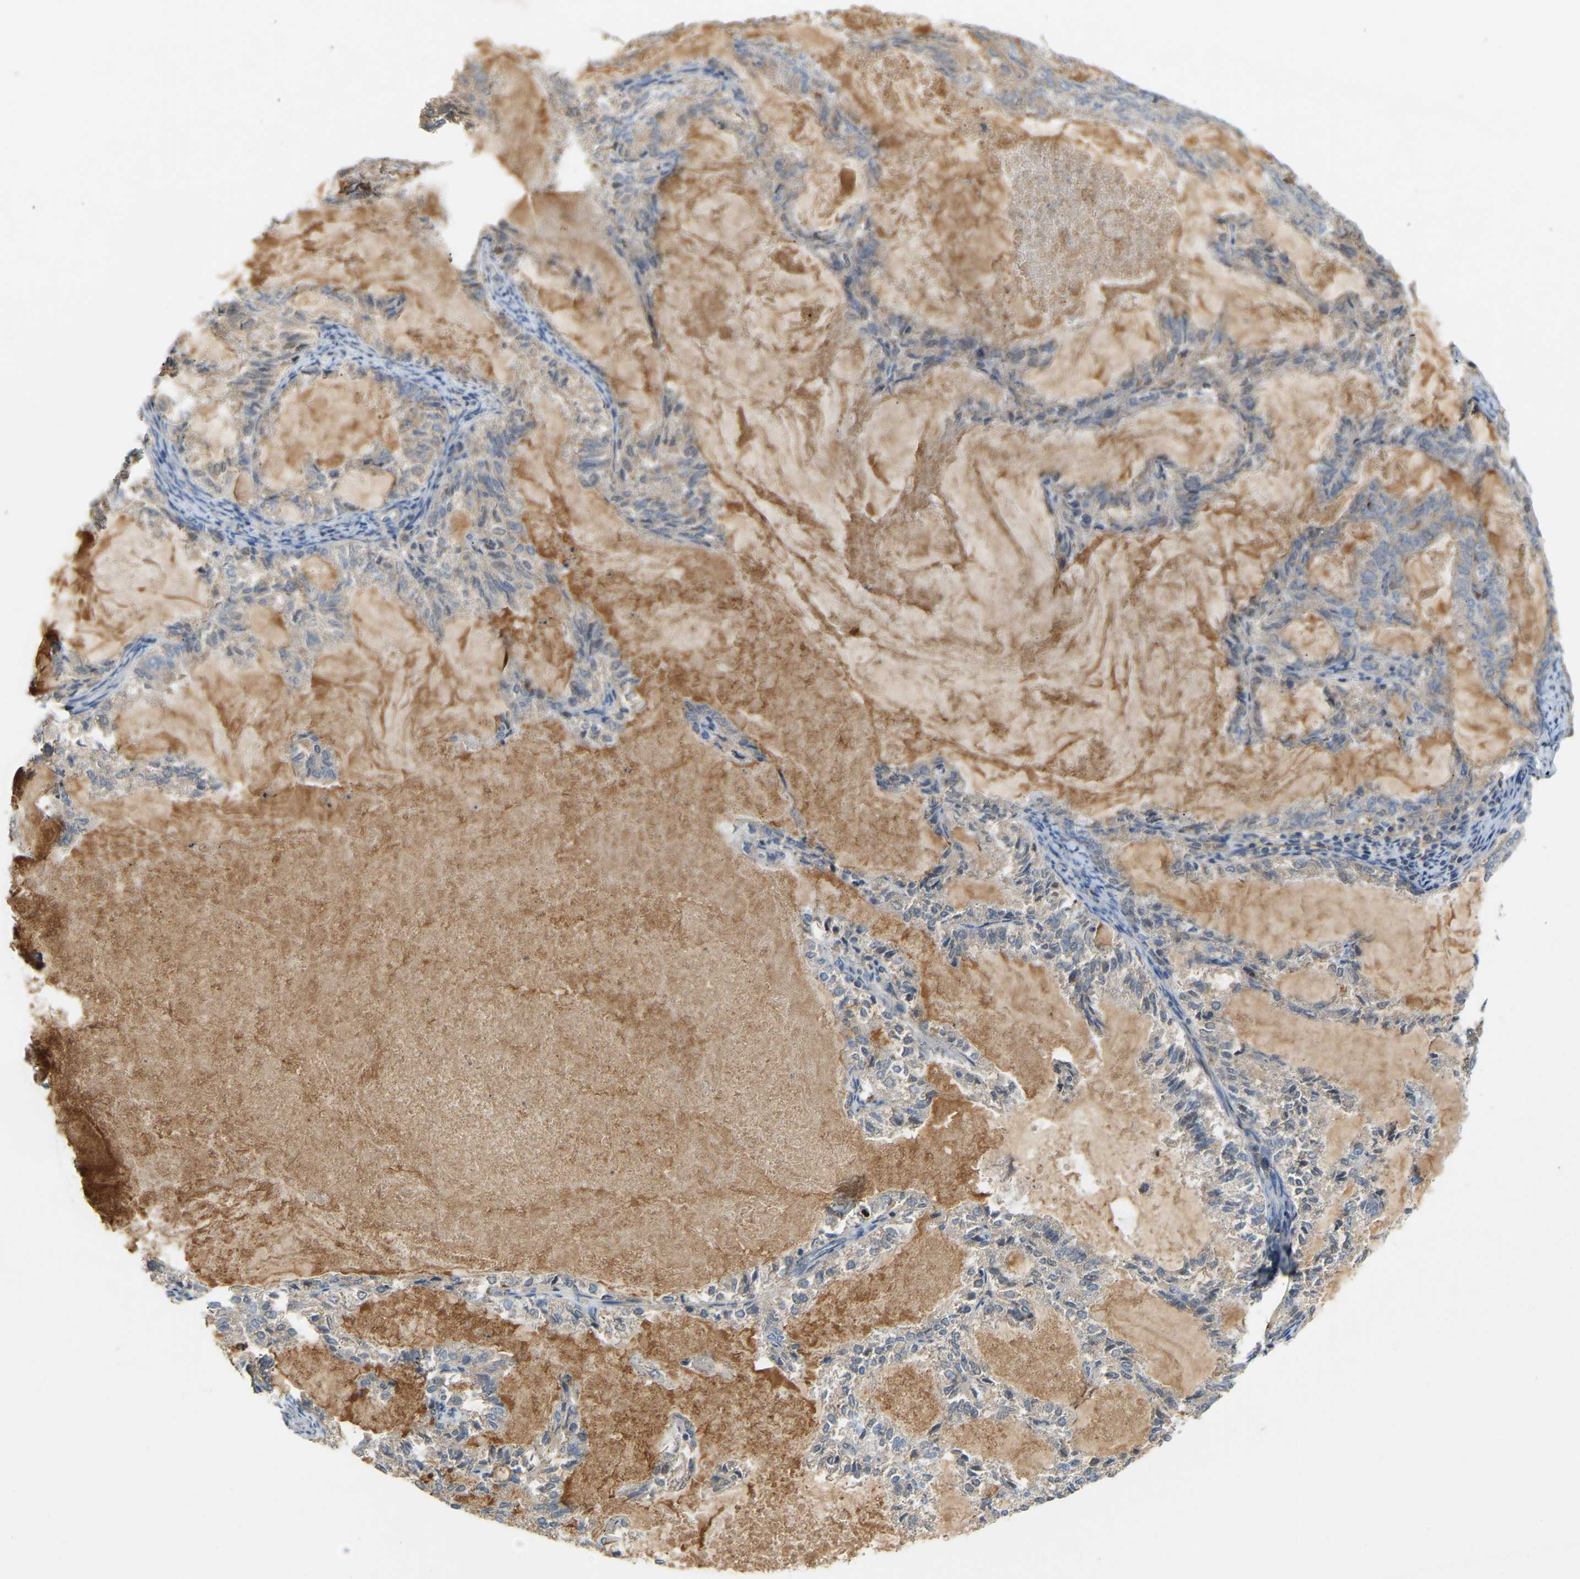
{"staining": {"intensity": "moderate", "quantity": "<25%", "location": "cytoplasmic/membranous"}, "tissue": "endometrial cancer", "cell_type": "Tumor cells", "image_type": "cancer", "snomed": [{"axis": "morphology", "description": "Adenocarcinoma, NOS"}, {"axis": "topography", "description": "Endometrium"}], "caption": "The micrograph shows immunohistochemical staining of endometrial cancer. There is moderate cytoplasmic/membranous positivity is appreciated in approximately <25% of tumor cells.", "gene": "PTCD1", "patient": {"sex": "female", "age": 86}}